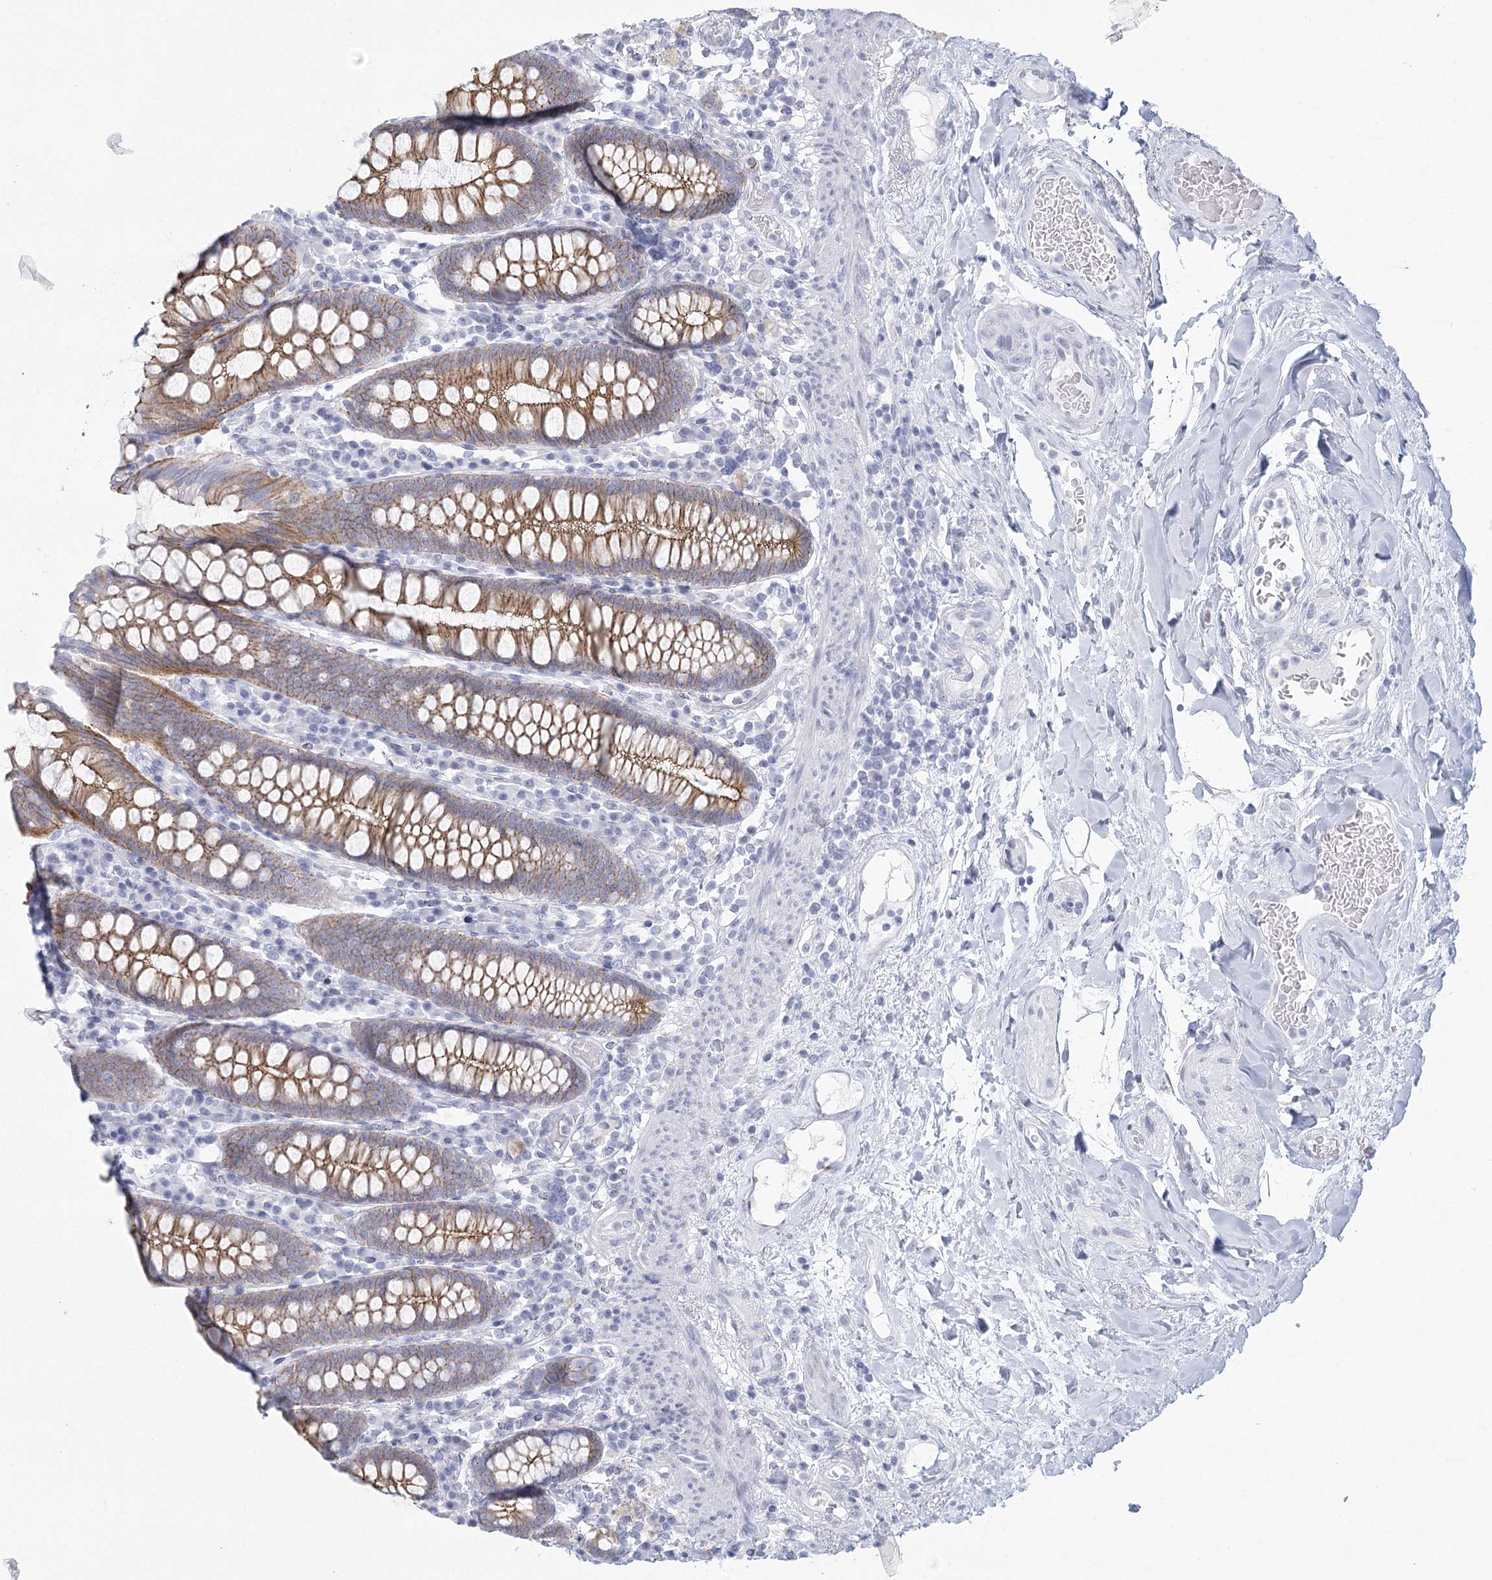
{"staining": {"intensity": "negative", "quantity": "none", "location": "none"}, "tissue": "colon", "cell_type": "Endothelial cells", "image_type": "normal", "snomed": [{"axis": "morphology", "description": "Normal tissue, NOS"}, {"axis": "topography", "description": "Colon"}], "caption": "IHC micrograph of unremarkable colon: colon stained with DAB (3,3'-diaminobenzidine) shows no significant protein staining in endothelial cells.", "gene": "WNT8B", "patient": {"sex": "female", "age": 79}}